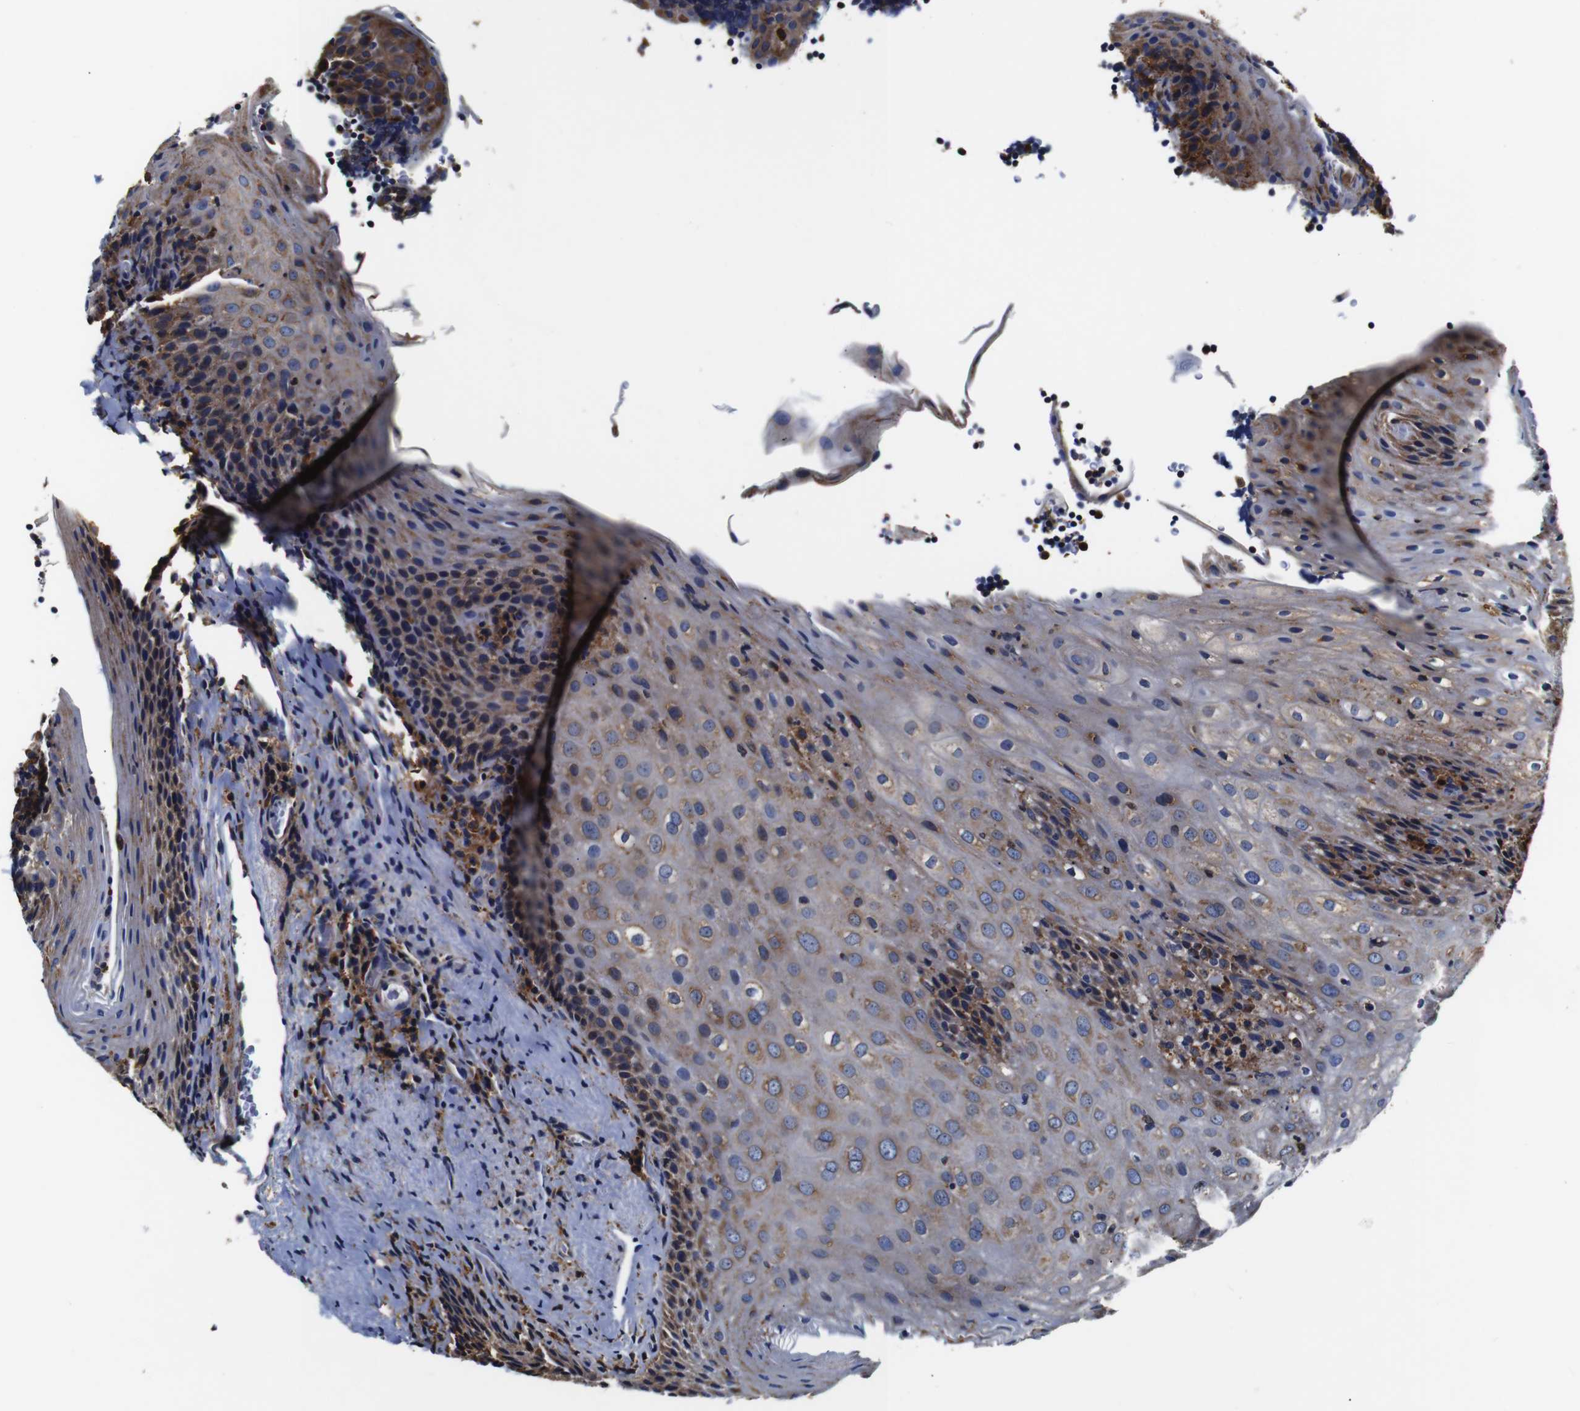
{"staining": {"intensity": "weak", "quantity": "<25%", "location": "cytoplasmic/membranous"}, "tissue": "tonsil", "cell_type": "Germinal center cells", "image_type": "normal", "snomed": [{"axis": "morphology", "description": "Normal tissue, NOS"}, {"axis": "topography", "description": "Tonsil"}], "caption": "An image of tonsil stained for a protein shows no brown staining in germinal center cells.", "gene": "PPIB", "patient": {"sex": "male", "age": 37}}